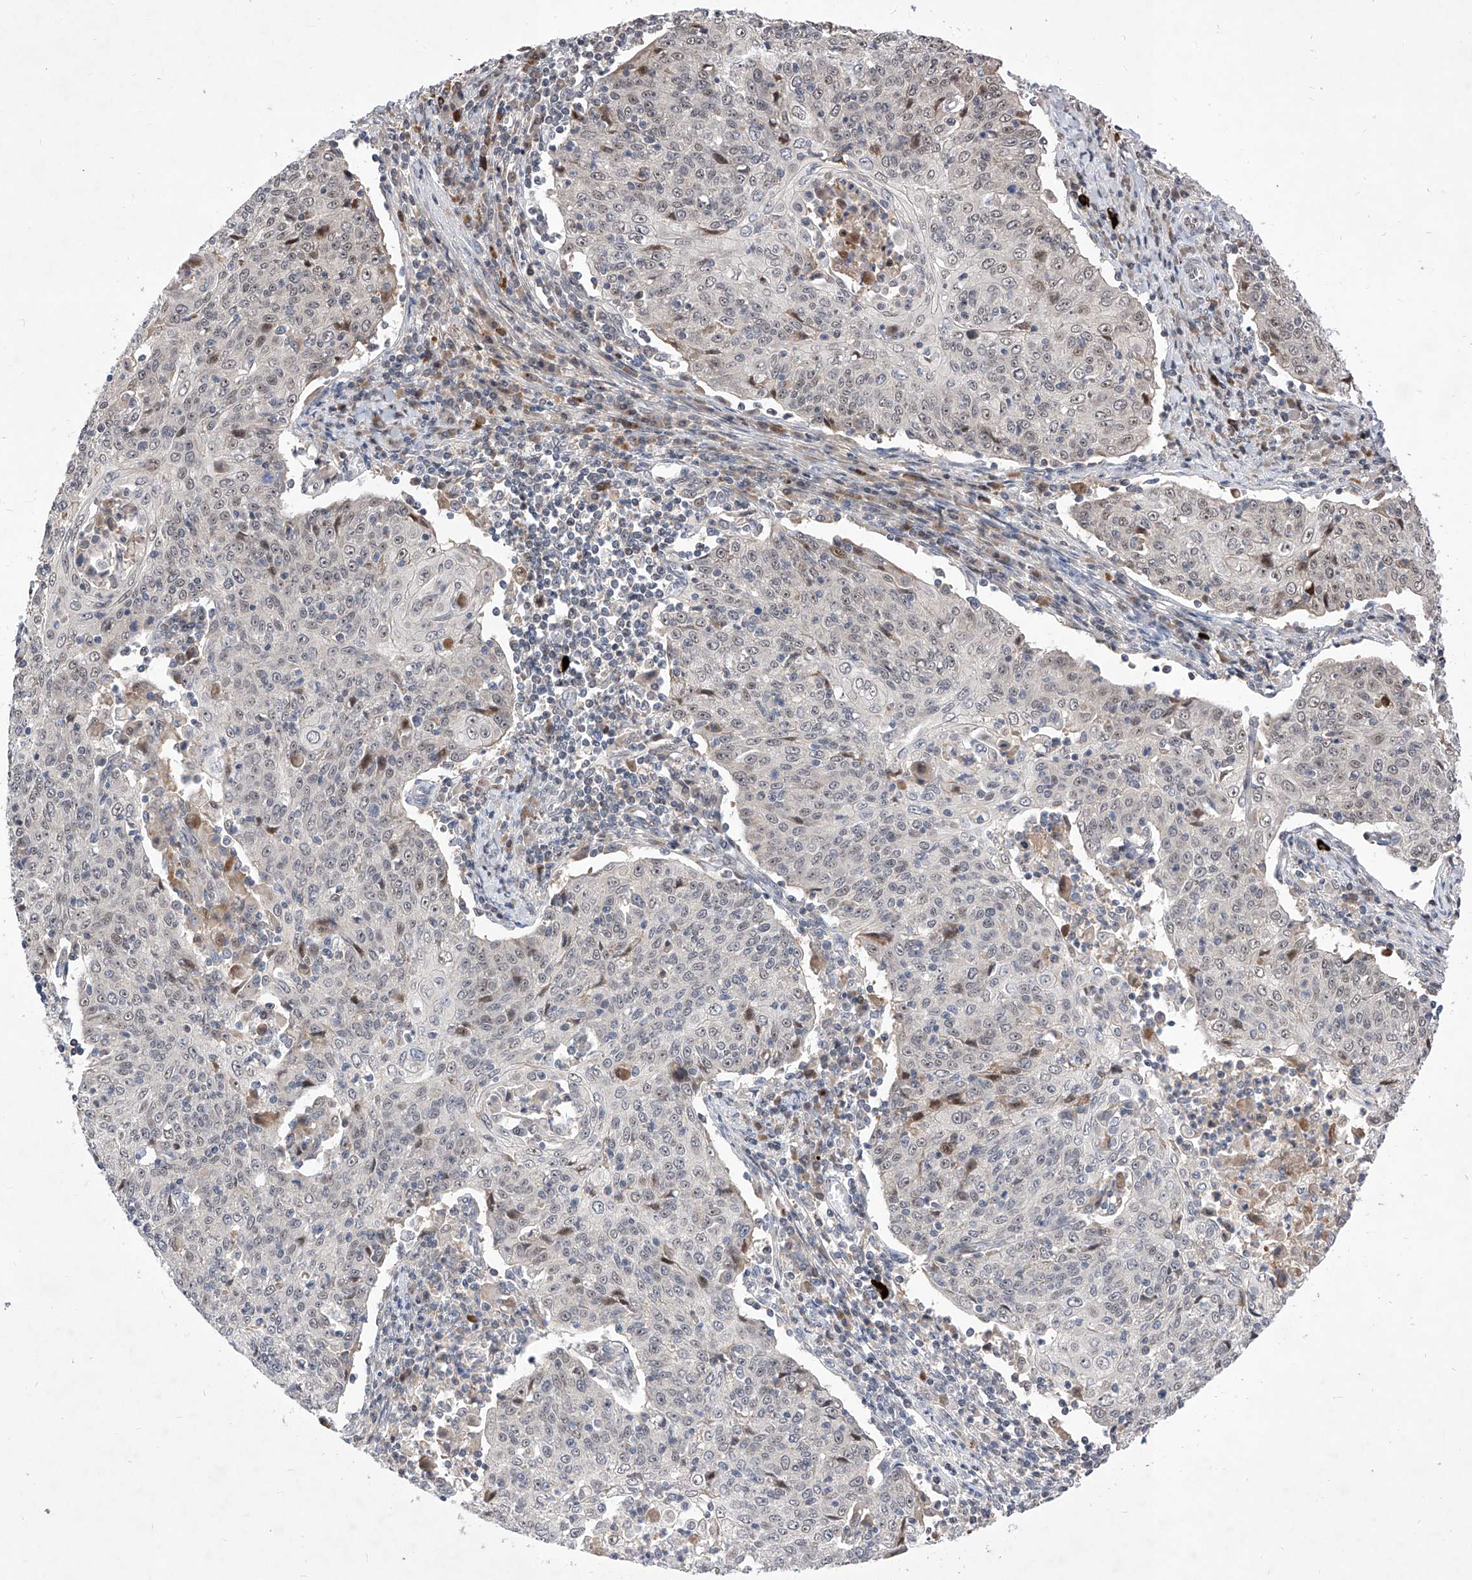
{"staining": {"intensity": "negative", "quantity": "none", "location": "none"}, "tissue": "cervical cancer", "cell_type": "Tumor cells", "image_type": "cancer", "snomed": [{"axis": "morphology", "description": "Squamous cell carcinoma, NOS"}, {"axis": "topography", "description": "Cervix"}], "caption": "A histopathology image of cervical cancer (squamous cell carcinoma) stained for a protein exhibits no brown staining in tumor cells.", "gene": "LGR4", "patient": {"sex": "female", "age": 48}}